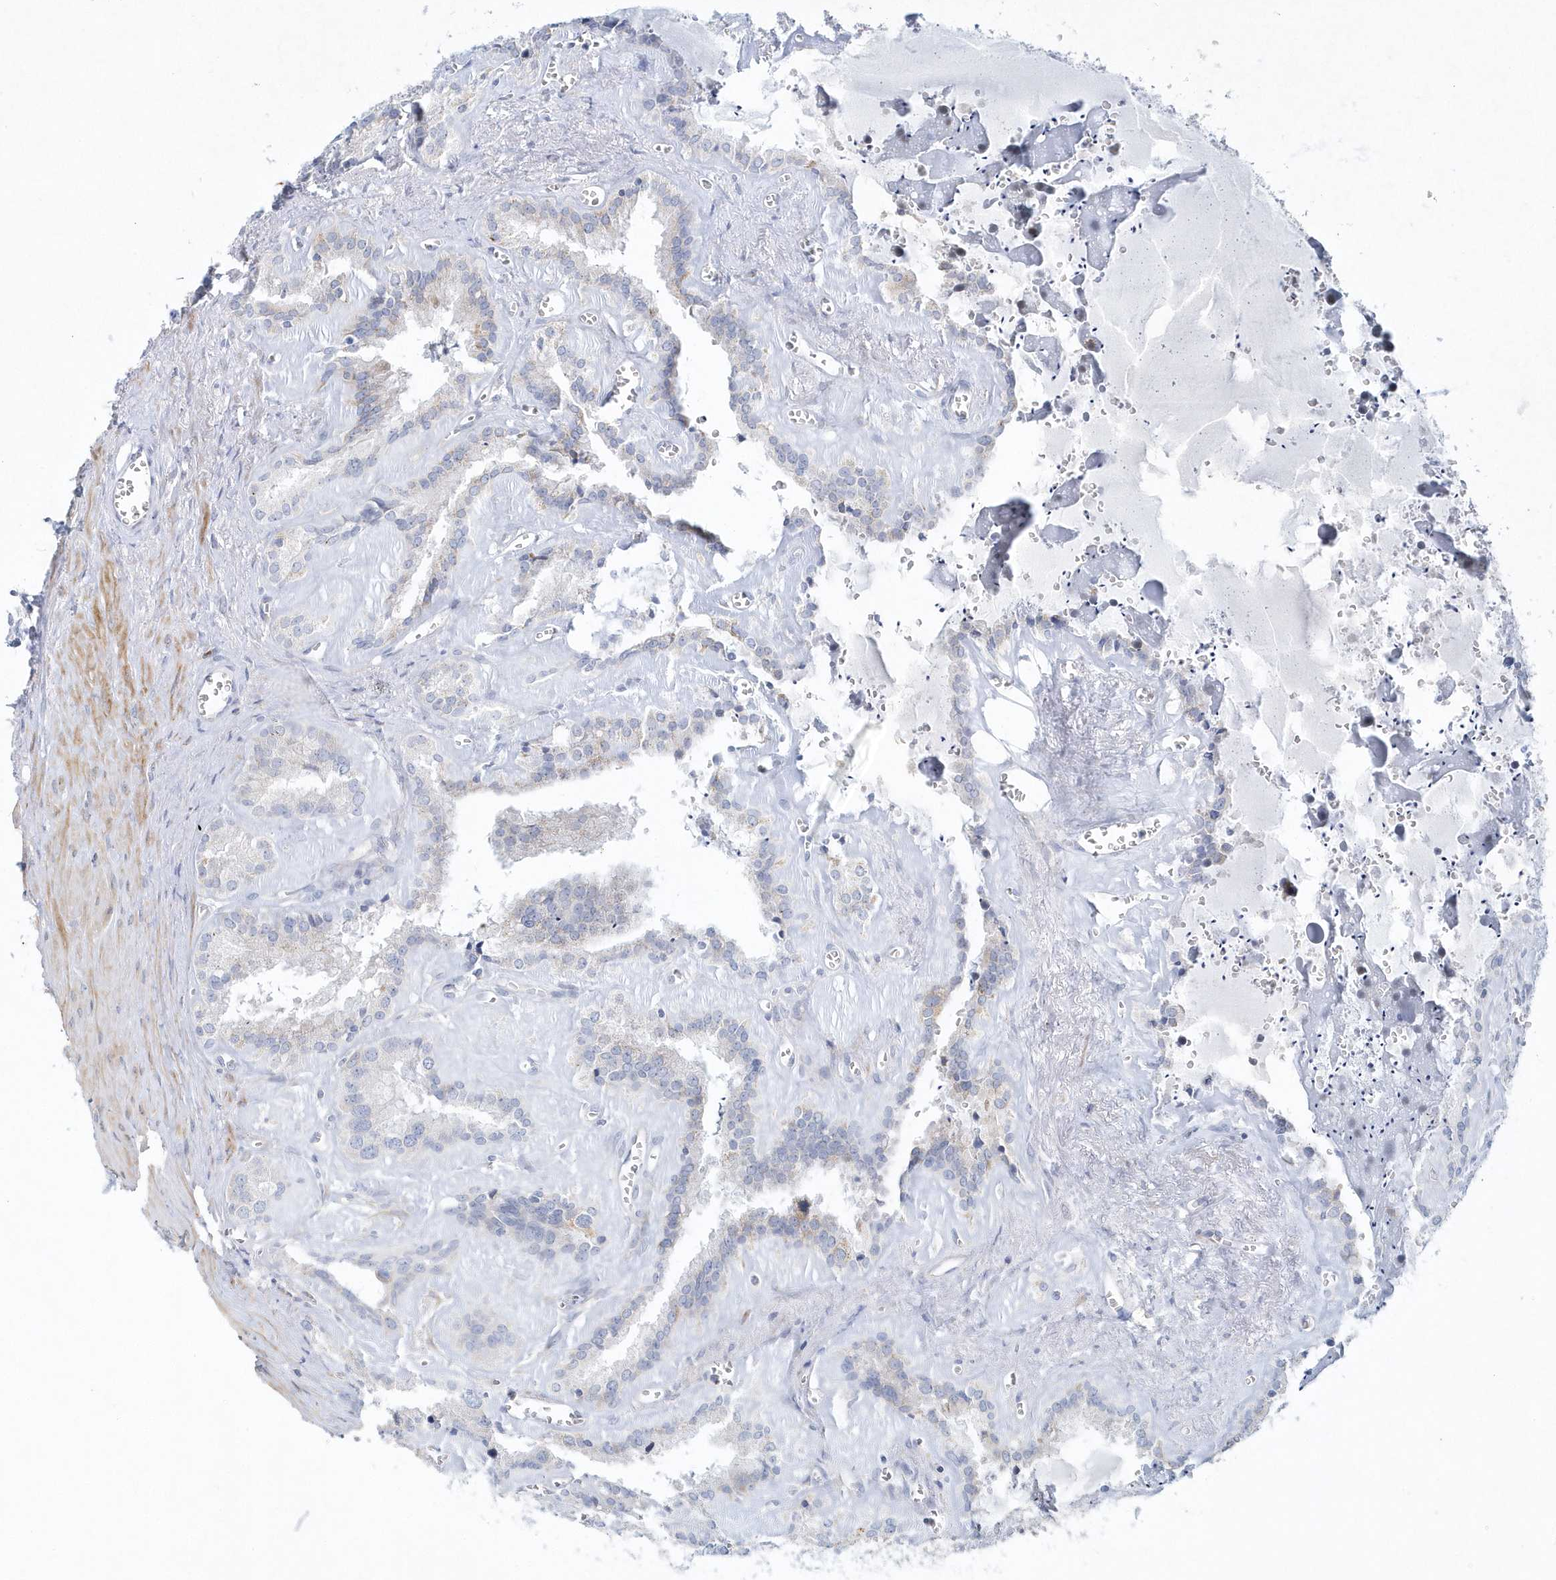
{"staining": {"intensity": "negative", "quantity": "none", "location": "none"}, "tissue": "seminal vesicle", "cell_type": "Glandular cells", "image_type": "normal", "snomed": [{"axis": "morphology", "description": "Normal tissue, NOS"}, {"axis": "topography", "description": "Prostate"}, {"axis": "topography", "description": "Seminal veicle"}], "caption": "This is a micrograph of immunohistochemistry staining of normal seminal vesicle, which shows no staining in glandular cells.", "gene": "DNAH1", "patient": {"sex": "male", "age": 59}}